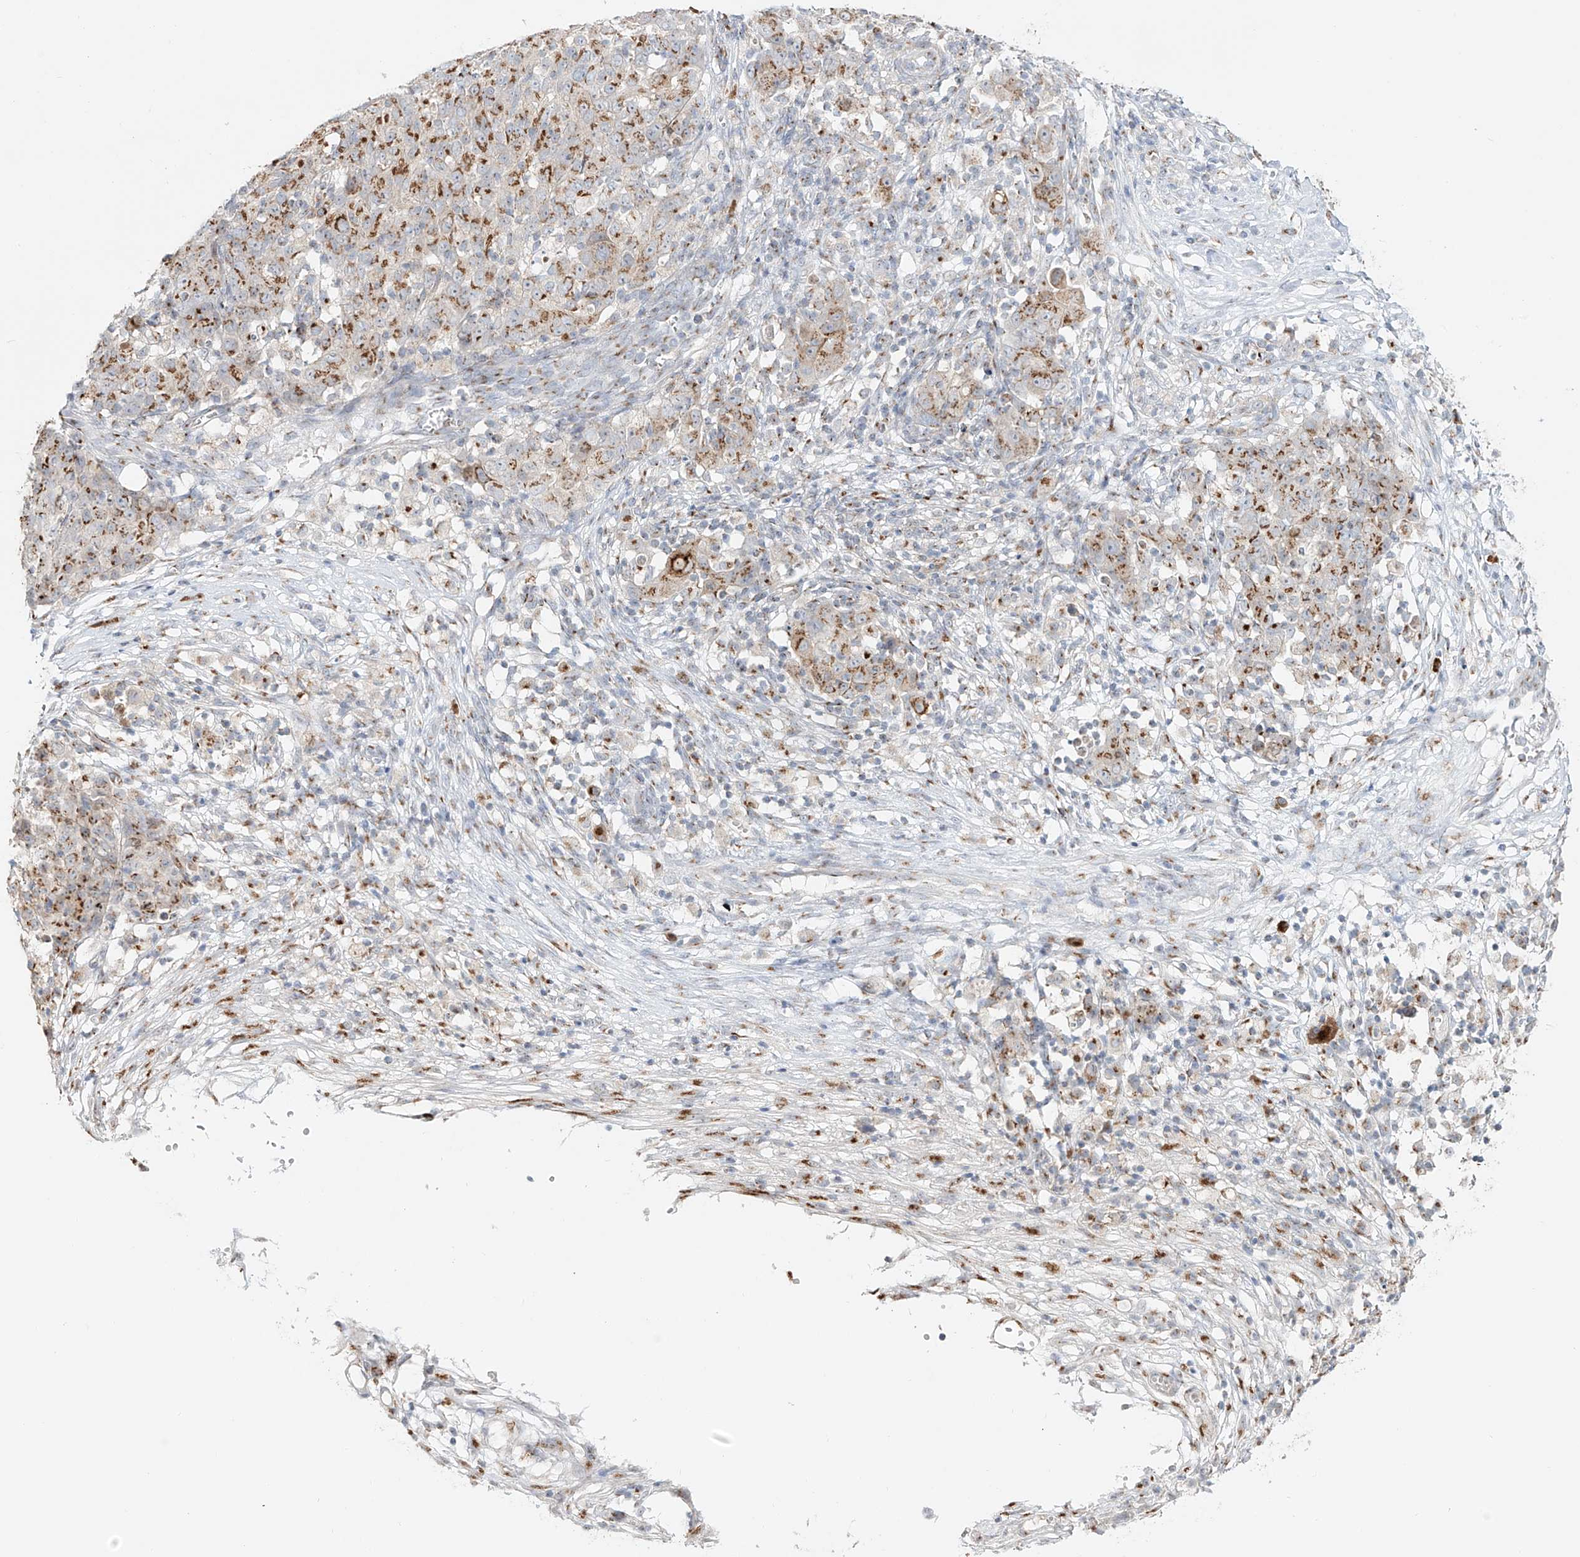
{"staining": {"intensity": "moderate", "quantity": ">75%", "location": "cytoplasmic/membranous"}, "tissue": "ovarian cancer", "cell_type": "Tumor cells", "image_type": "cancer", "snomed": [{"axis": "morphology", "description": "Carcinoma, endometroid"}, {"axis": "topography", "description": "Ovary"}], "caption": "Immunohistochemical staining of human endometroid carcinoma (ovarian) shows moderate cytoplasmic/membranous protein expression in about >75% of tumor cells.", "gene": "BSDC1", "patient": {"sex": "female", "age": 42}}